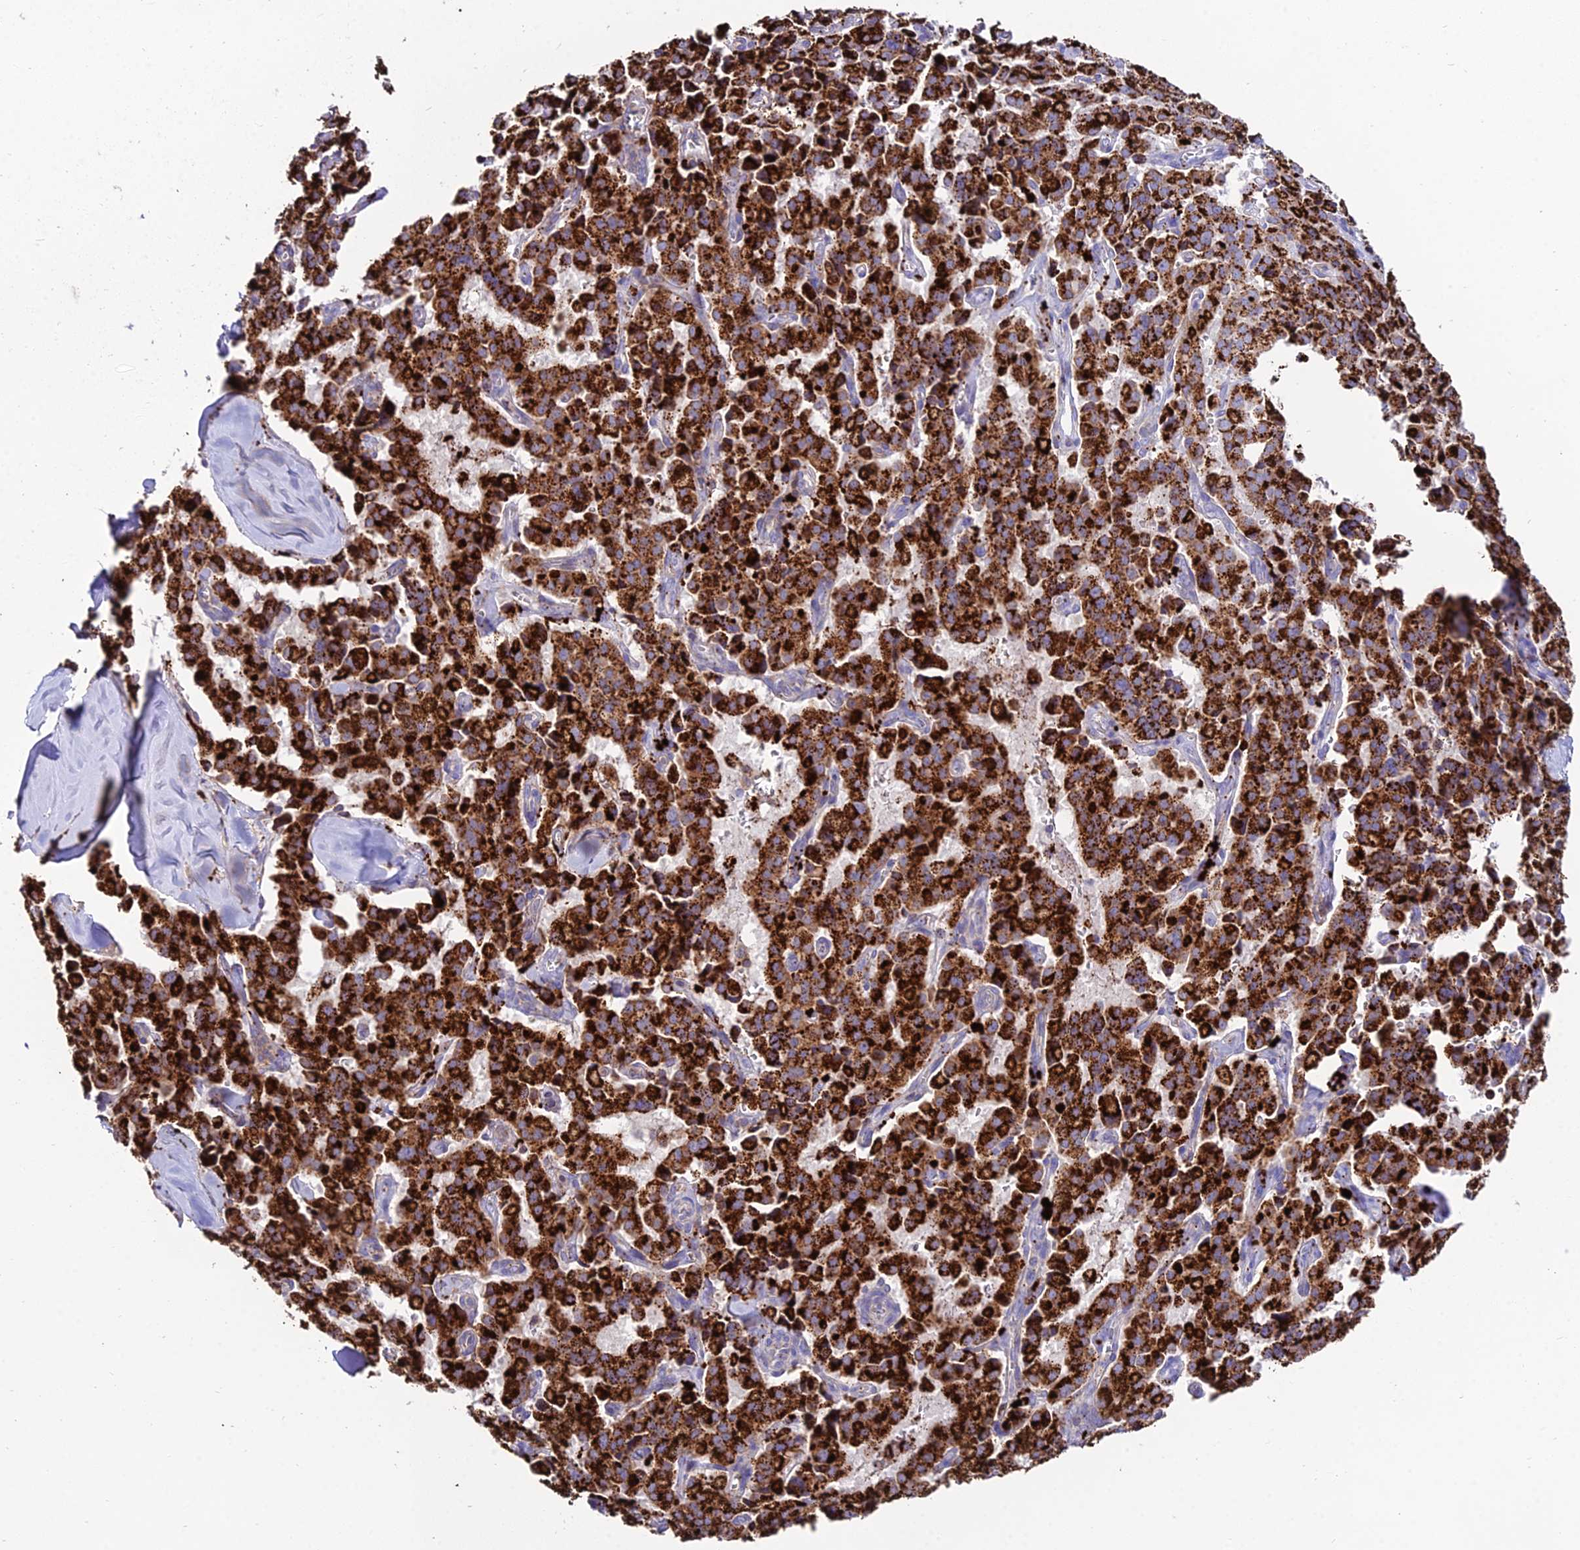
{"staining": {"intensity": "strong", "quantity": ">75%", "location": "cytoplasmic/membranous"}, "tissue": "pancreatic cancer", "cell_type": "Tumor cells", "image_type": "cancer", "snomed": [{"axis": "morphology", "description": "Adenocarcinoma, NOS"}, {"axis": "topography", "description": "Pancreas"}], "caption": "Brown immunohistochemical staining in human pancreatic cancer (adenocarcinoma) reveals strong cytoplasmic/membranous positivity in about >75% of tumor cells. The staining is performed using DAB (3,3'-diaminobenzidine) brown chromogen to label protein expression. The nuclei are counter-stained blue using hematoxylin.", "gene": "PNLIPRP3", "patient": {"sex": "male", "age": 65}}